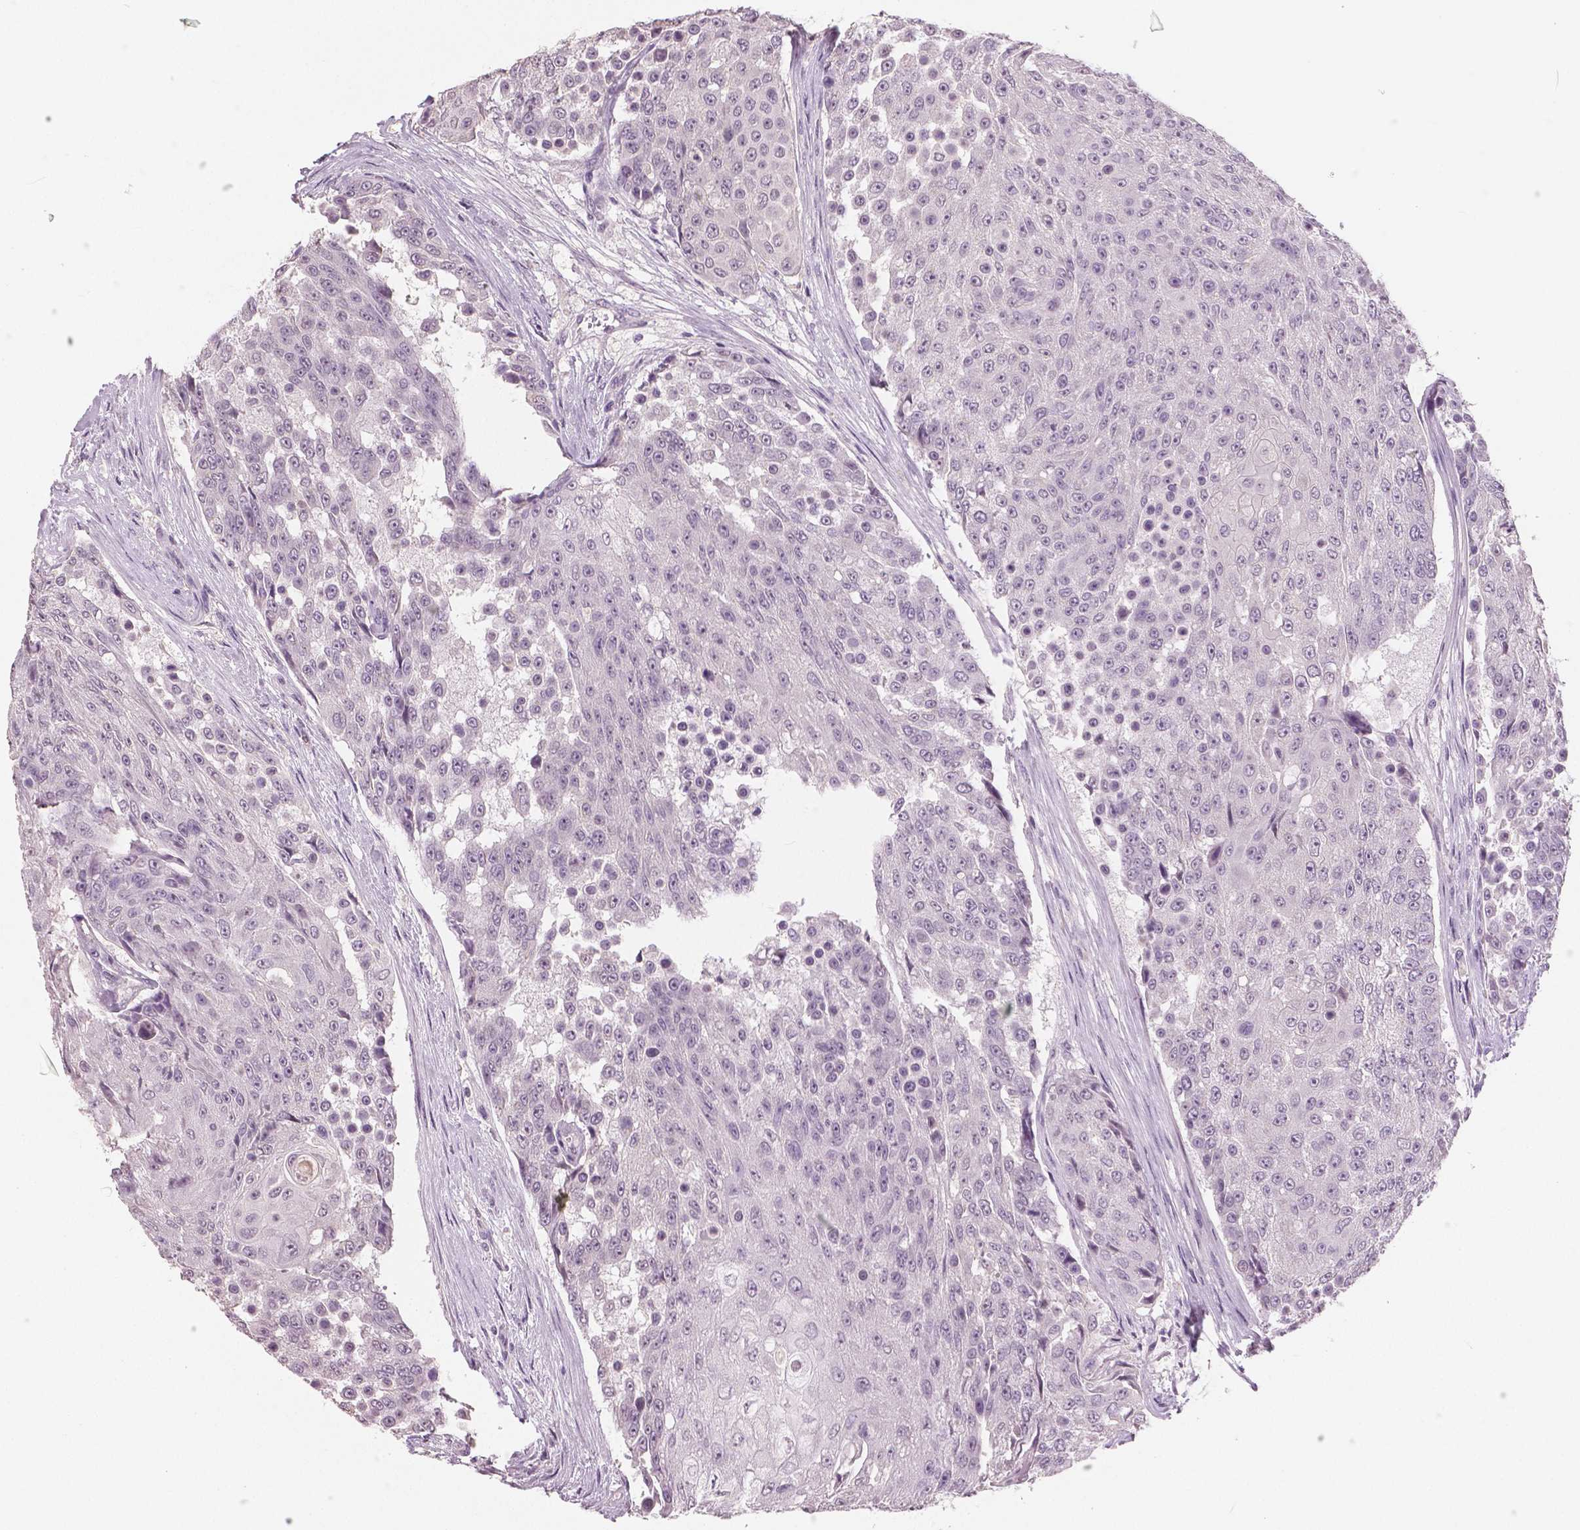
{"staining": {"intensity": "negative", "quantity": "none", "location": "none"}, "tissue": "urothelial cancer", "cell_type": "Tumor cells", "image_type": "cancer", "snomed": [{"axis": "morphology", "description": "Urothelial carcinoma, High grade"}, {"axis": "topography", "description": "Urinary bladder"}], "caption": "Immunohistochemistry (IHC) photomicrograph of neoplastic tissue: human urothelial carcinoma (high-grade) stained with DAB reveals no significant protein staining in tumor cells. (DAB immunohistochemistry with hematoxylin counter stain).", "gene": "NECAB1", "patient": {"sex": "female", "age": 63}}